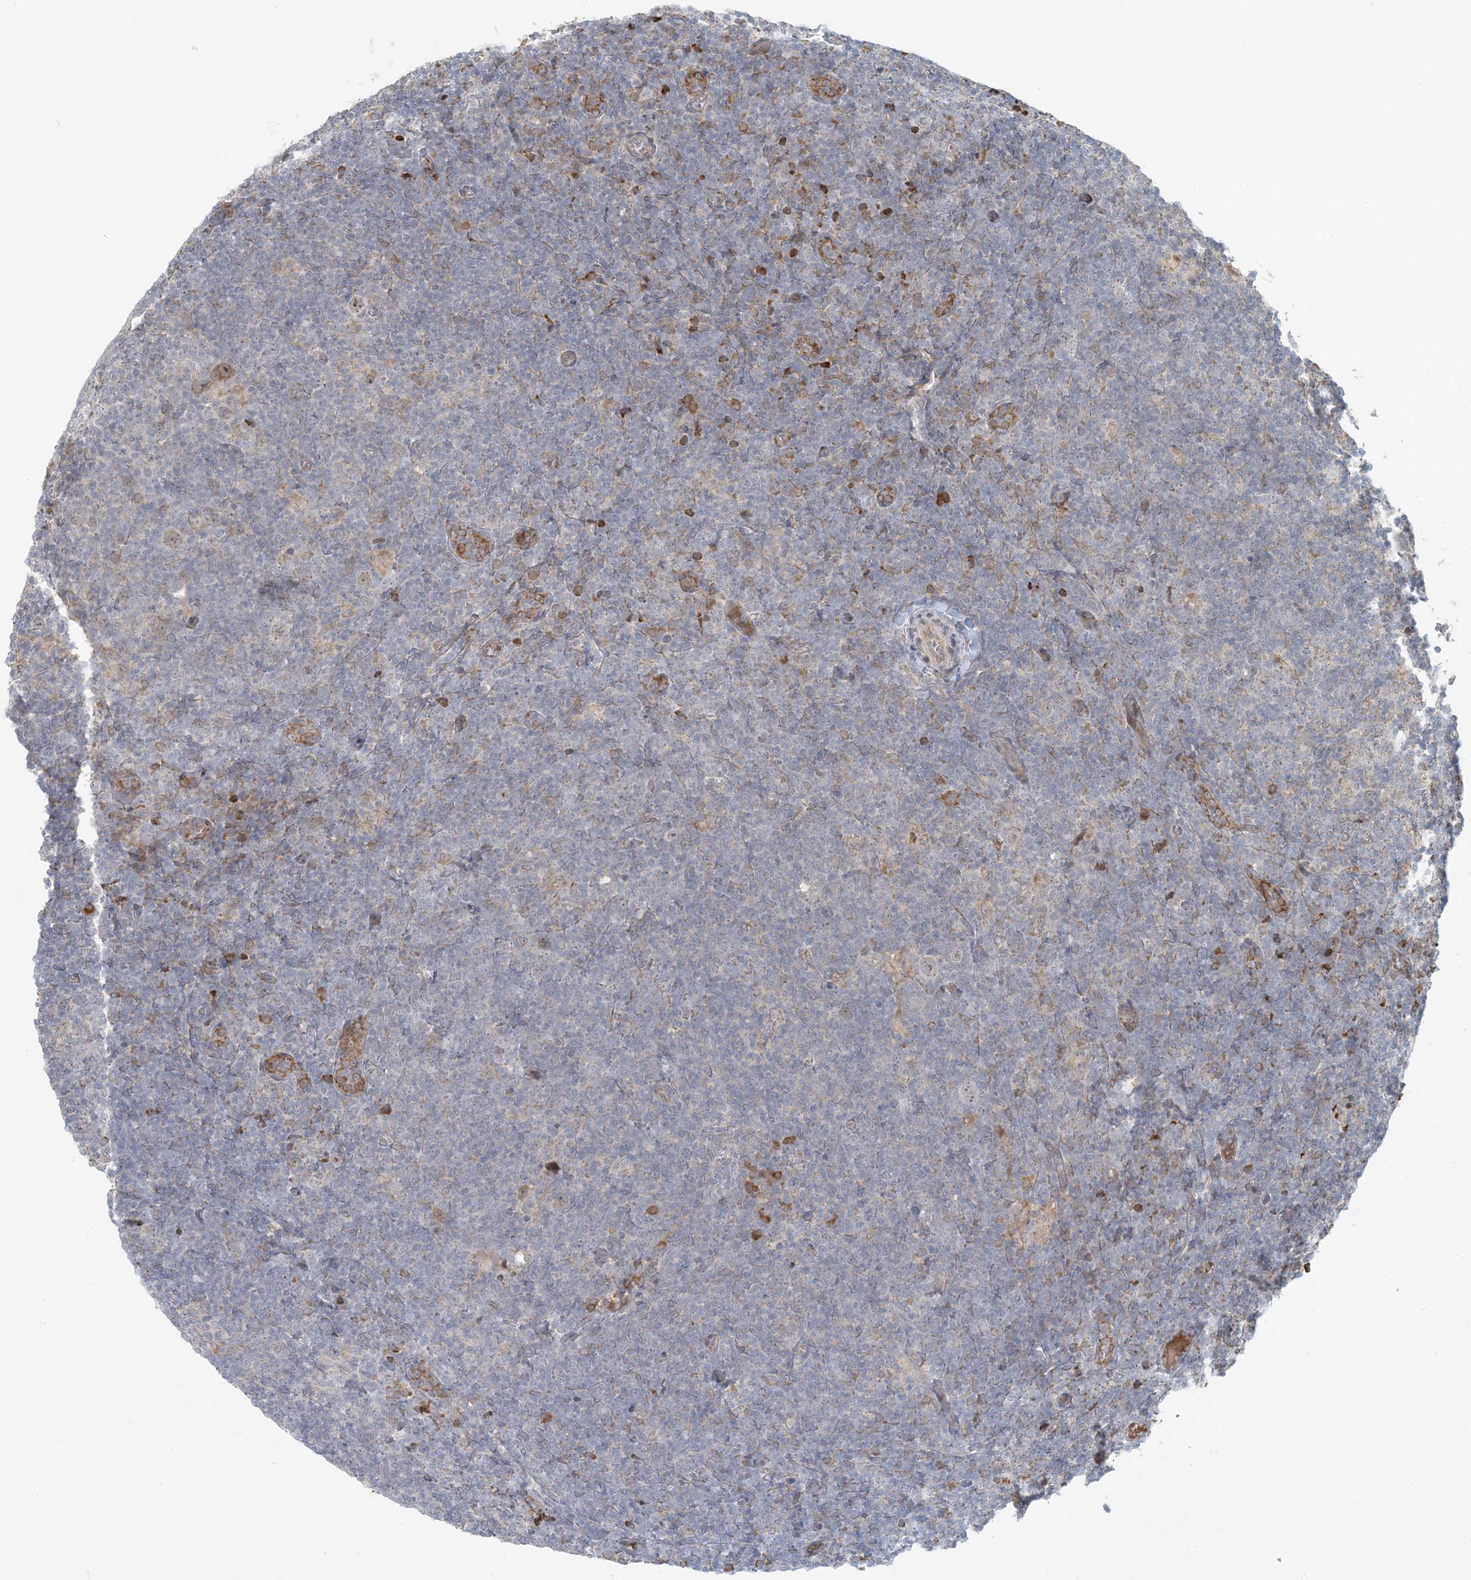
{"staining": {"intensity": "moderate", "quantity": "25%-75%", "location": "cytoplasmic/membranous,nuclear"}, "tissue": "lymphoma", "cell_type": "Tumor cells", "image_type": "cancer", "snomed": [{"axis": "morphology", "description": "Hodgkin's disease, NOS"}, {"axis": "topography", "description": "Lymph node"}], "caption": "Immunohistochemical staining of Hodgkin's disease exhibits medium levels of moderate cytoplasmic/membranous and nuclear expression in approximately 25%-75% of tumor cells.", "gene": "HACL1", "patient": {"sex": "female", "age": 57}}